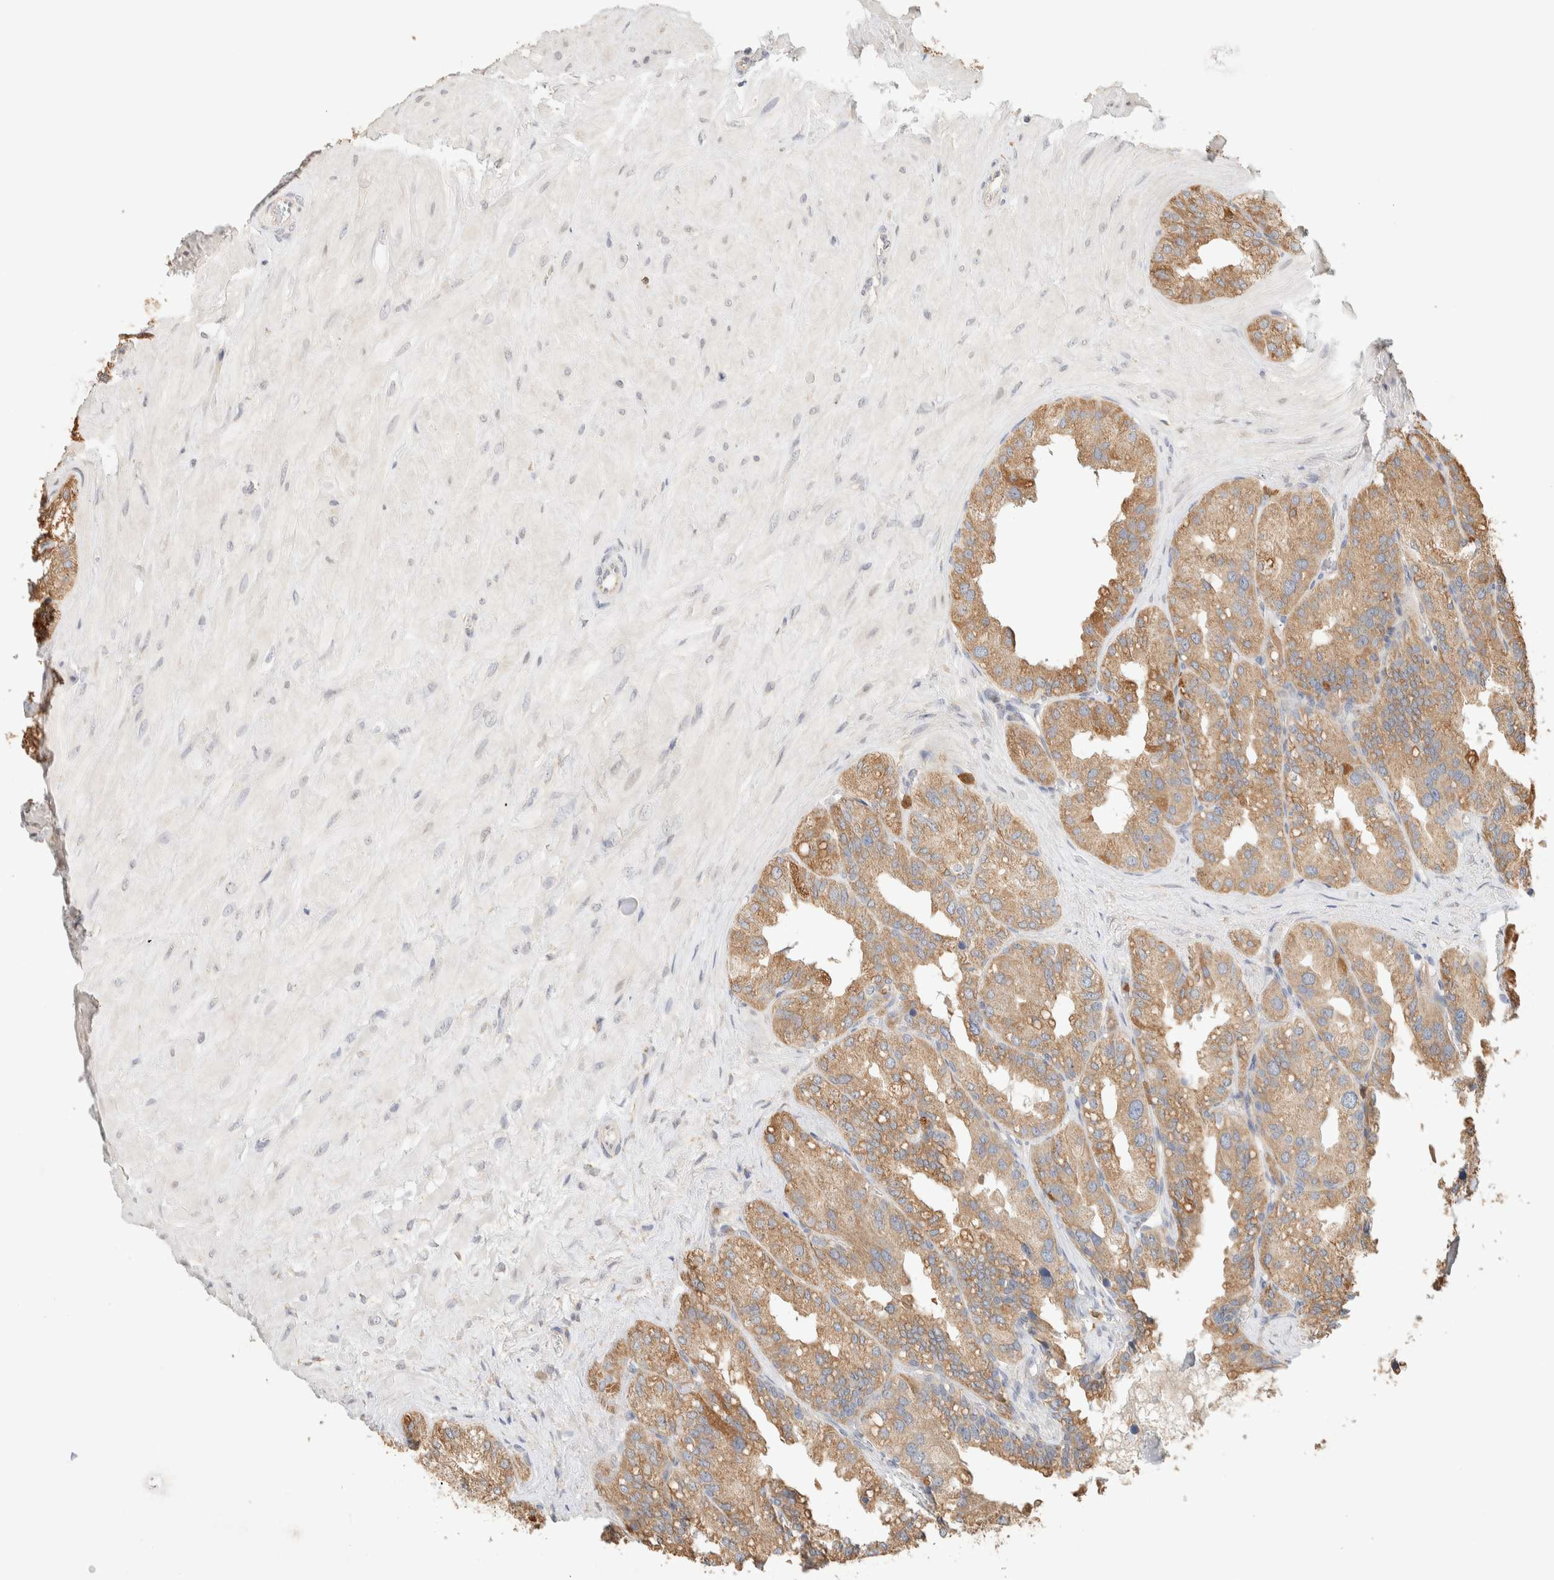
{"staining": {"intensity": "moderate", "quantity": ">75%", "location": "cytoplasmic/membranous"}, "tissue": "seminal vesicle", "cell_type": "Glandular cells", "image_type": "normal", "snomed": [{"axis": "morphology", "description": "Normal tissue, NOS"}, {"axis": "topography", "description": "Prostate"}, {"axis": "topography", "description": "Seminal veicle"}], "caption": "Glandular cells reveal medium levels of moderate cytoplasmic/membranous staining in approximately >75% of cells in normal seminal vesicle.", "gene": "TTC3", "patient": {"sex": "male", "age": 51}}